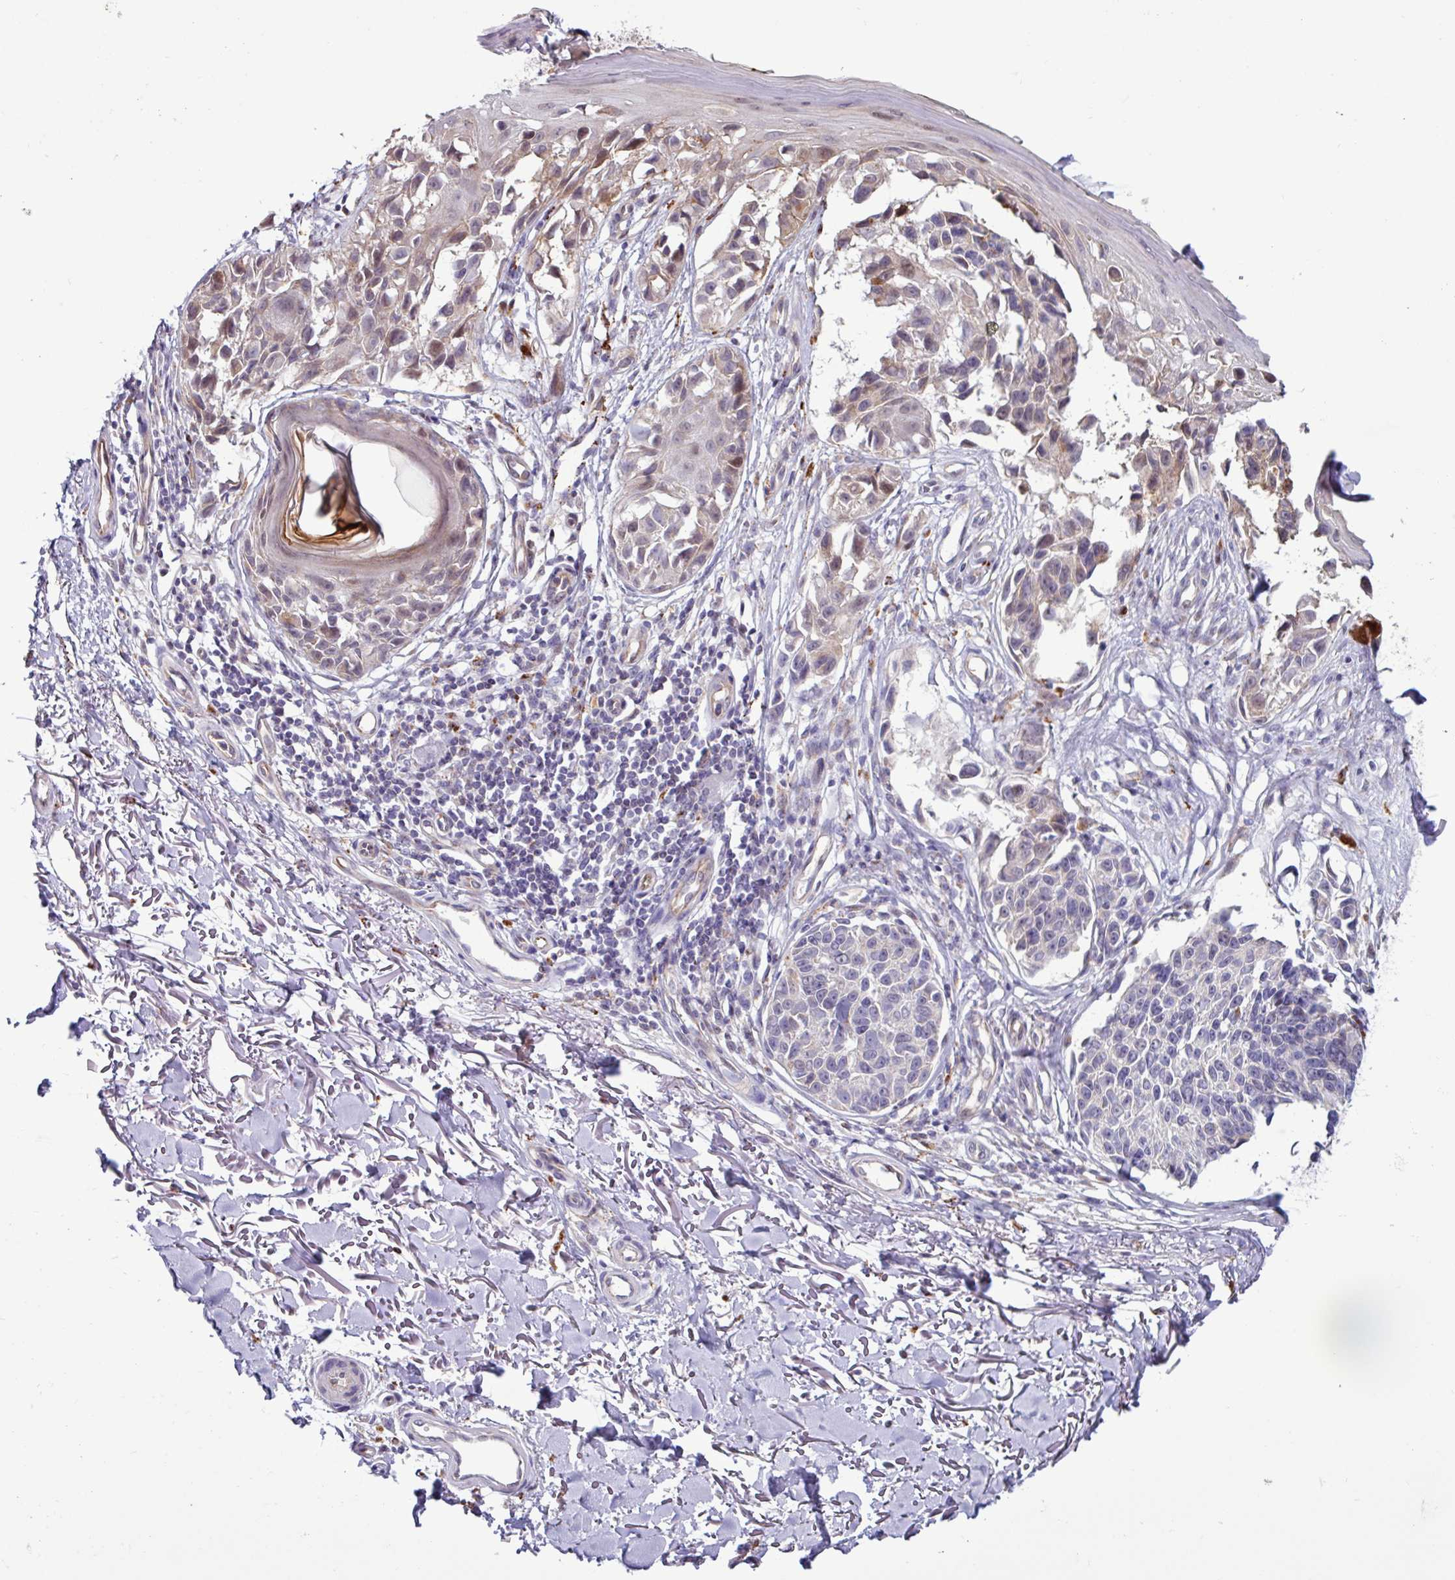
{"staining": {"intensity": "weak", "quantity": "<25%", "location": "cytoplasmic/membranous"}, "tissue": "melanoma", "cell_type": "Tumor cells", "image_type": "cancer", "snomed": [{"axis": "morphology", "description": "Malignant melanoma, NOS"}, {"axis": "topography", "description": "Skin"}], "caption": "Malignant melanoma was stained to show a protein in brown. There is no significant positivity in tumor cells.", "gene": "AMIGO2", "patient": {"sex": "male", "age": 73}}